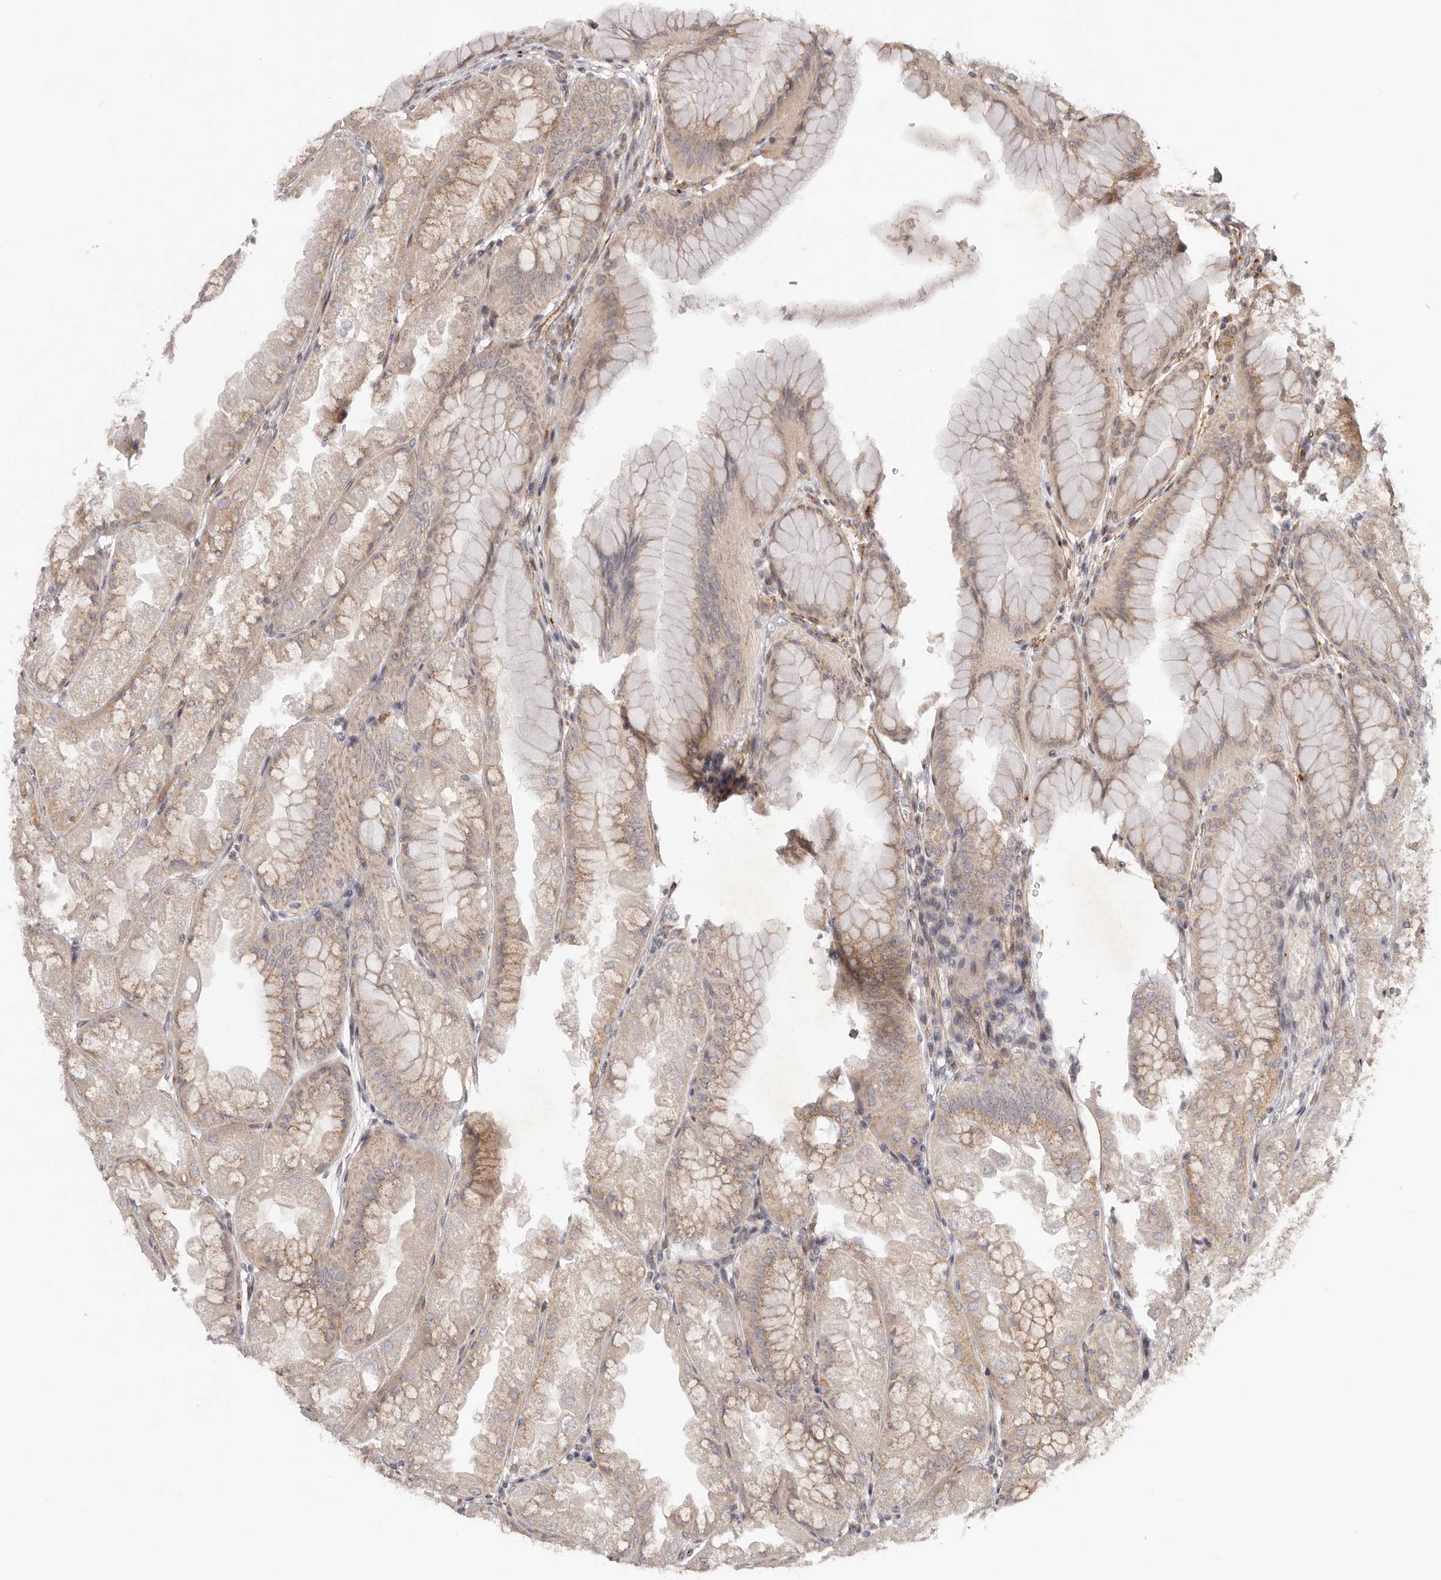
{"staining": {"intensity": "moderate", "quantity": ">75%", "location": "cytoplasmic/membranous"}, "tissue": "stomach", "cell_type": "Glandular cells", "image_type": "normal", "snomed": [{"axis": "morphology", "description": "Normal tissue, NOS"}, {"axis": "topography", "description": "Stomach, upper"}], "caption": "IHC image of normal human stomach stained for a protein (brown), which demonstrates medium levels of moderate cytoplasmic/membranous staining in approximately >75% of glandular cells.", "gene": "MICAL2", "patient": {"sex": "male", "age": 47}}